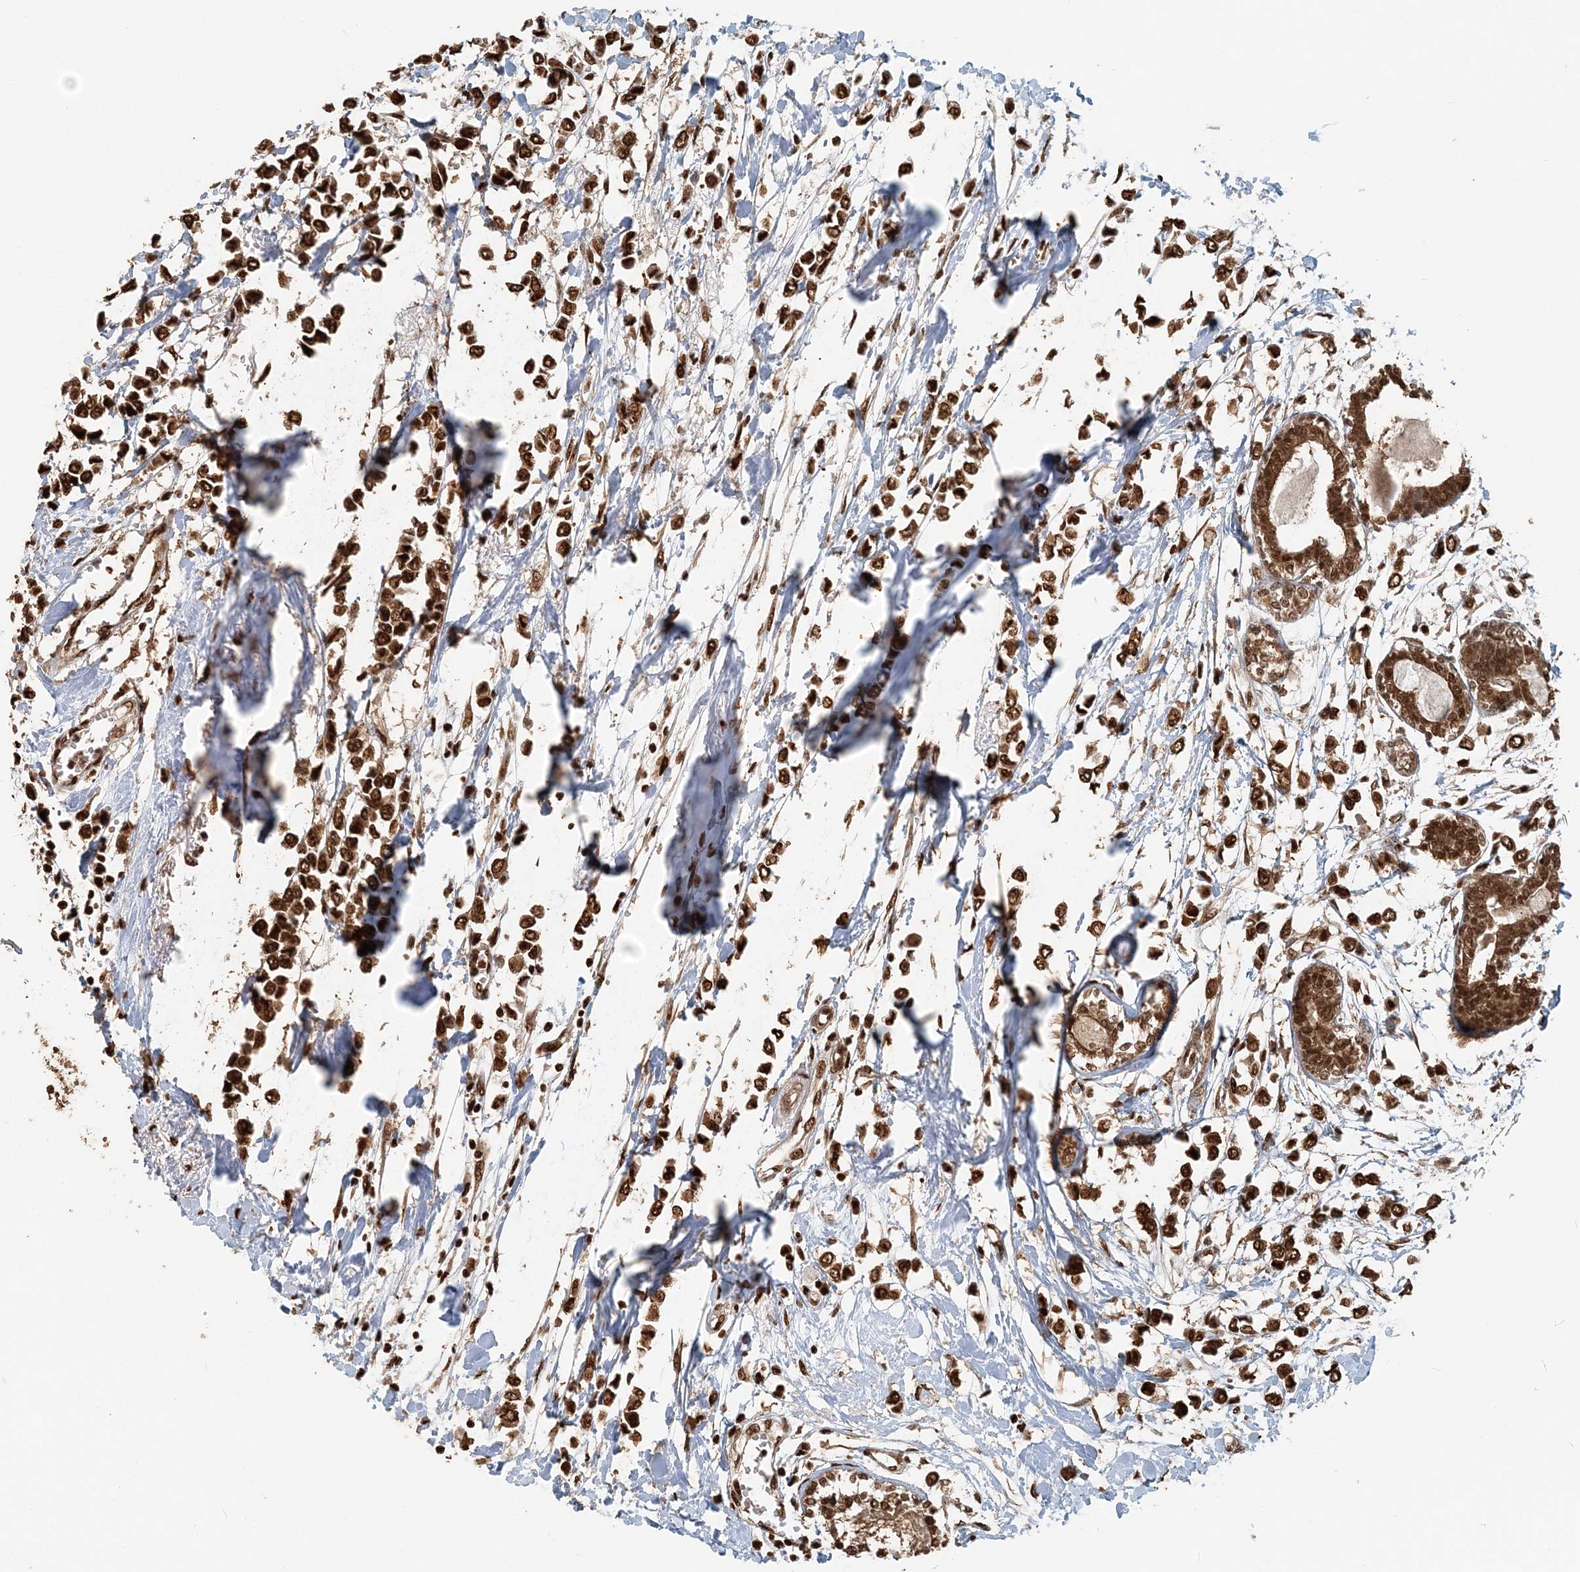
{"staining": {"intensity": "strong", "quantity": ">75%", "location": "nuclear"}, "tissue": "breast cancer", "cell_type": "Tumor cells", "image_type": "cancer", "snomed": [{"axis": "morphology", "description": "Lobular carcinoma"}, {"axis": "topography", "description": "Breast"}], "caption": "The histopathology image reveals immunohistochemical staining of lobular carcinoma (breast). There is strong nuclear staining is appreciated in about >75% of tumor cells.", "gene": "ARHGAP35", "patient": {"sex": "female", "age": 51}}